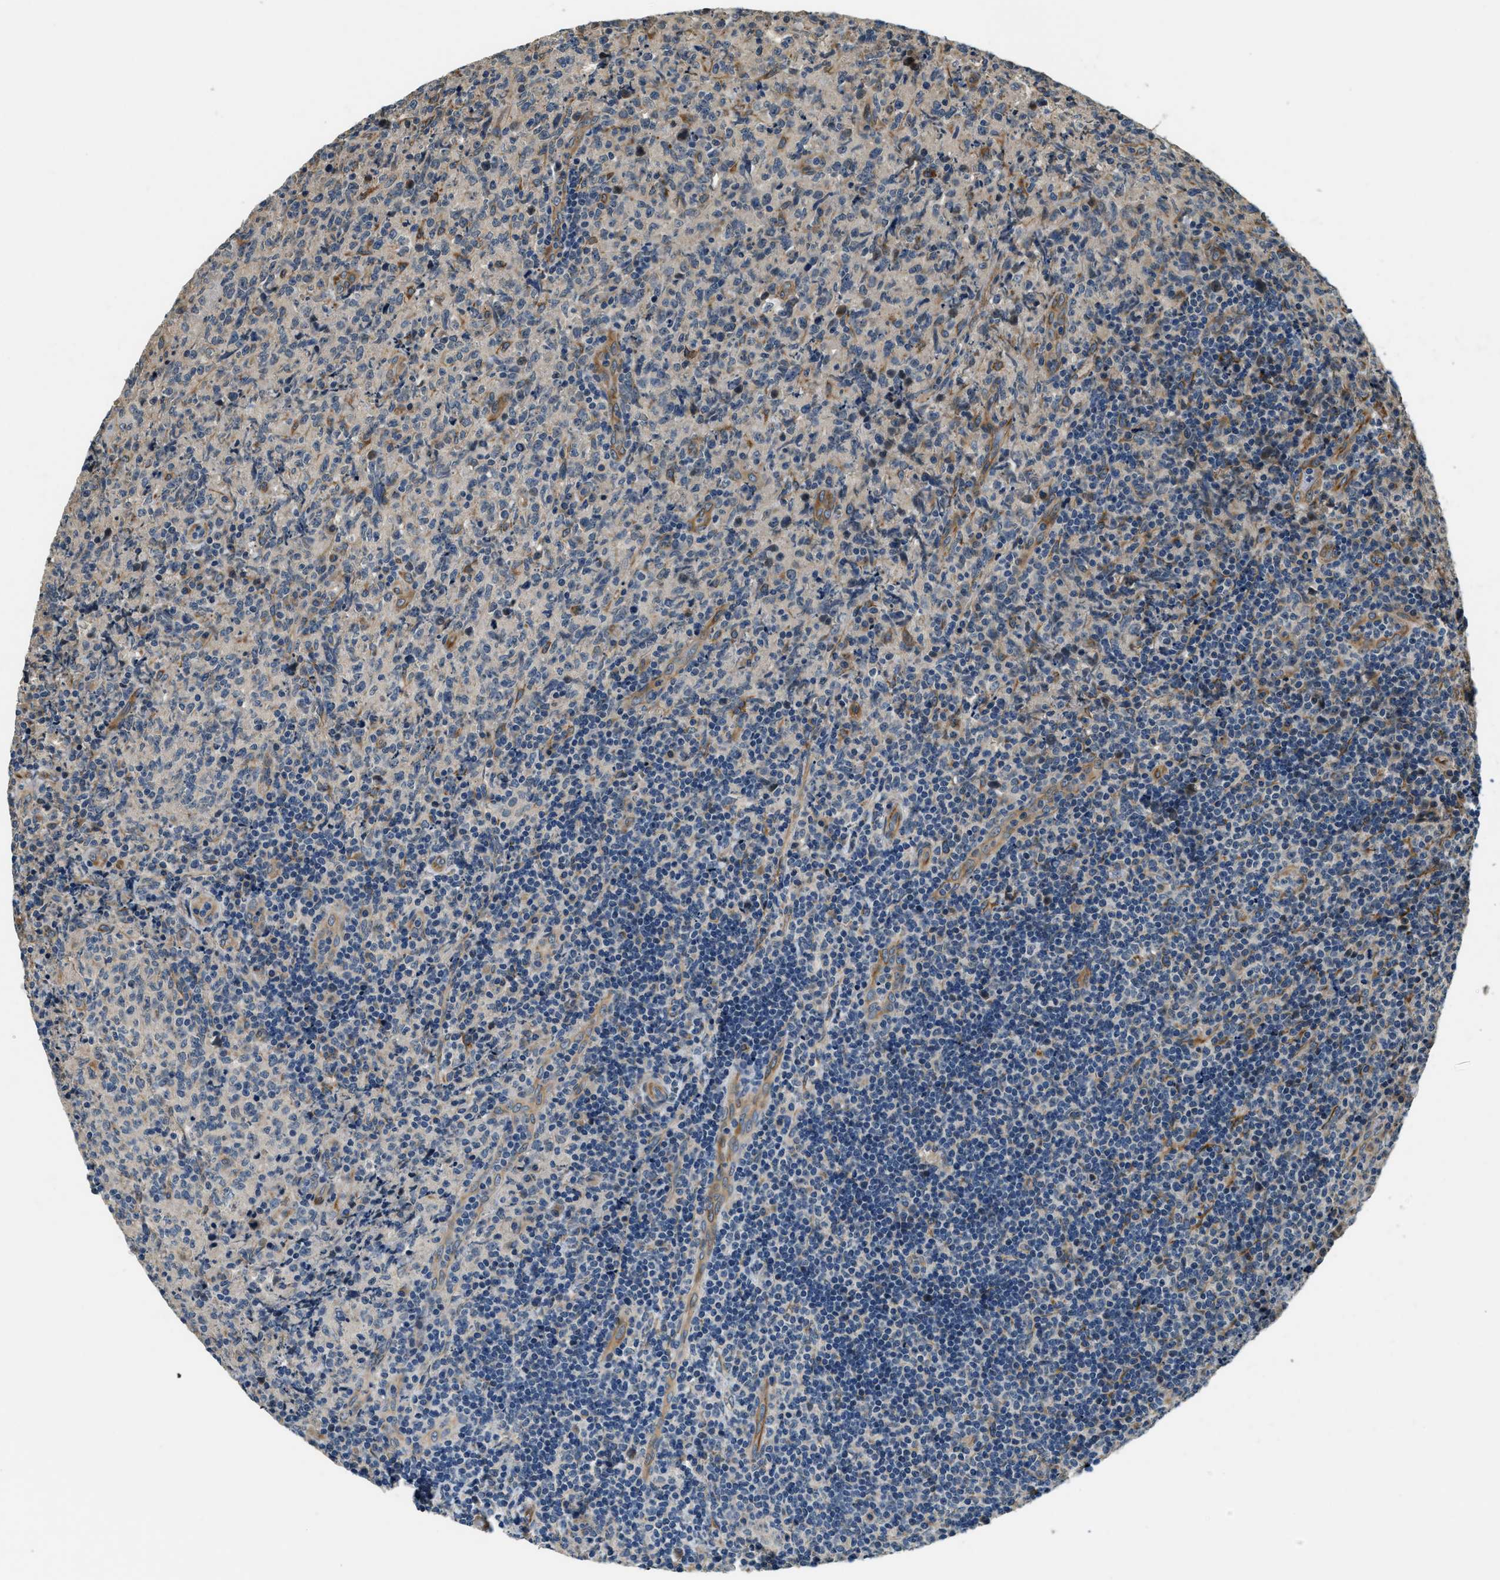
{"staining": {"intensity": "negative", "quantity": "none", "location": "none"}, "tissue": "lymphoma", "cell_type": "Tumor cells", "image_type": "cancer", "snomed": [{"axis": "morphology", "description": "Malignant lymphoma, non-Hodgkin's type, High grade"}, {"axis": "topography", "description": "Tonsil"}], "caption": "Tumor cells show no significant expression in high-grade malignant lymphoma, non-Hodgkin's type.", "gene": "ALOX12", "patient": {"sex": "female", "age": 36}}